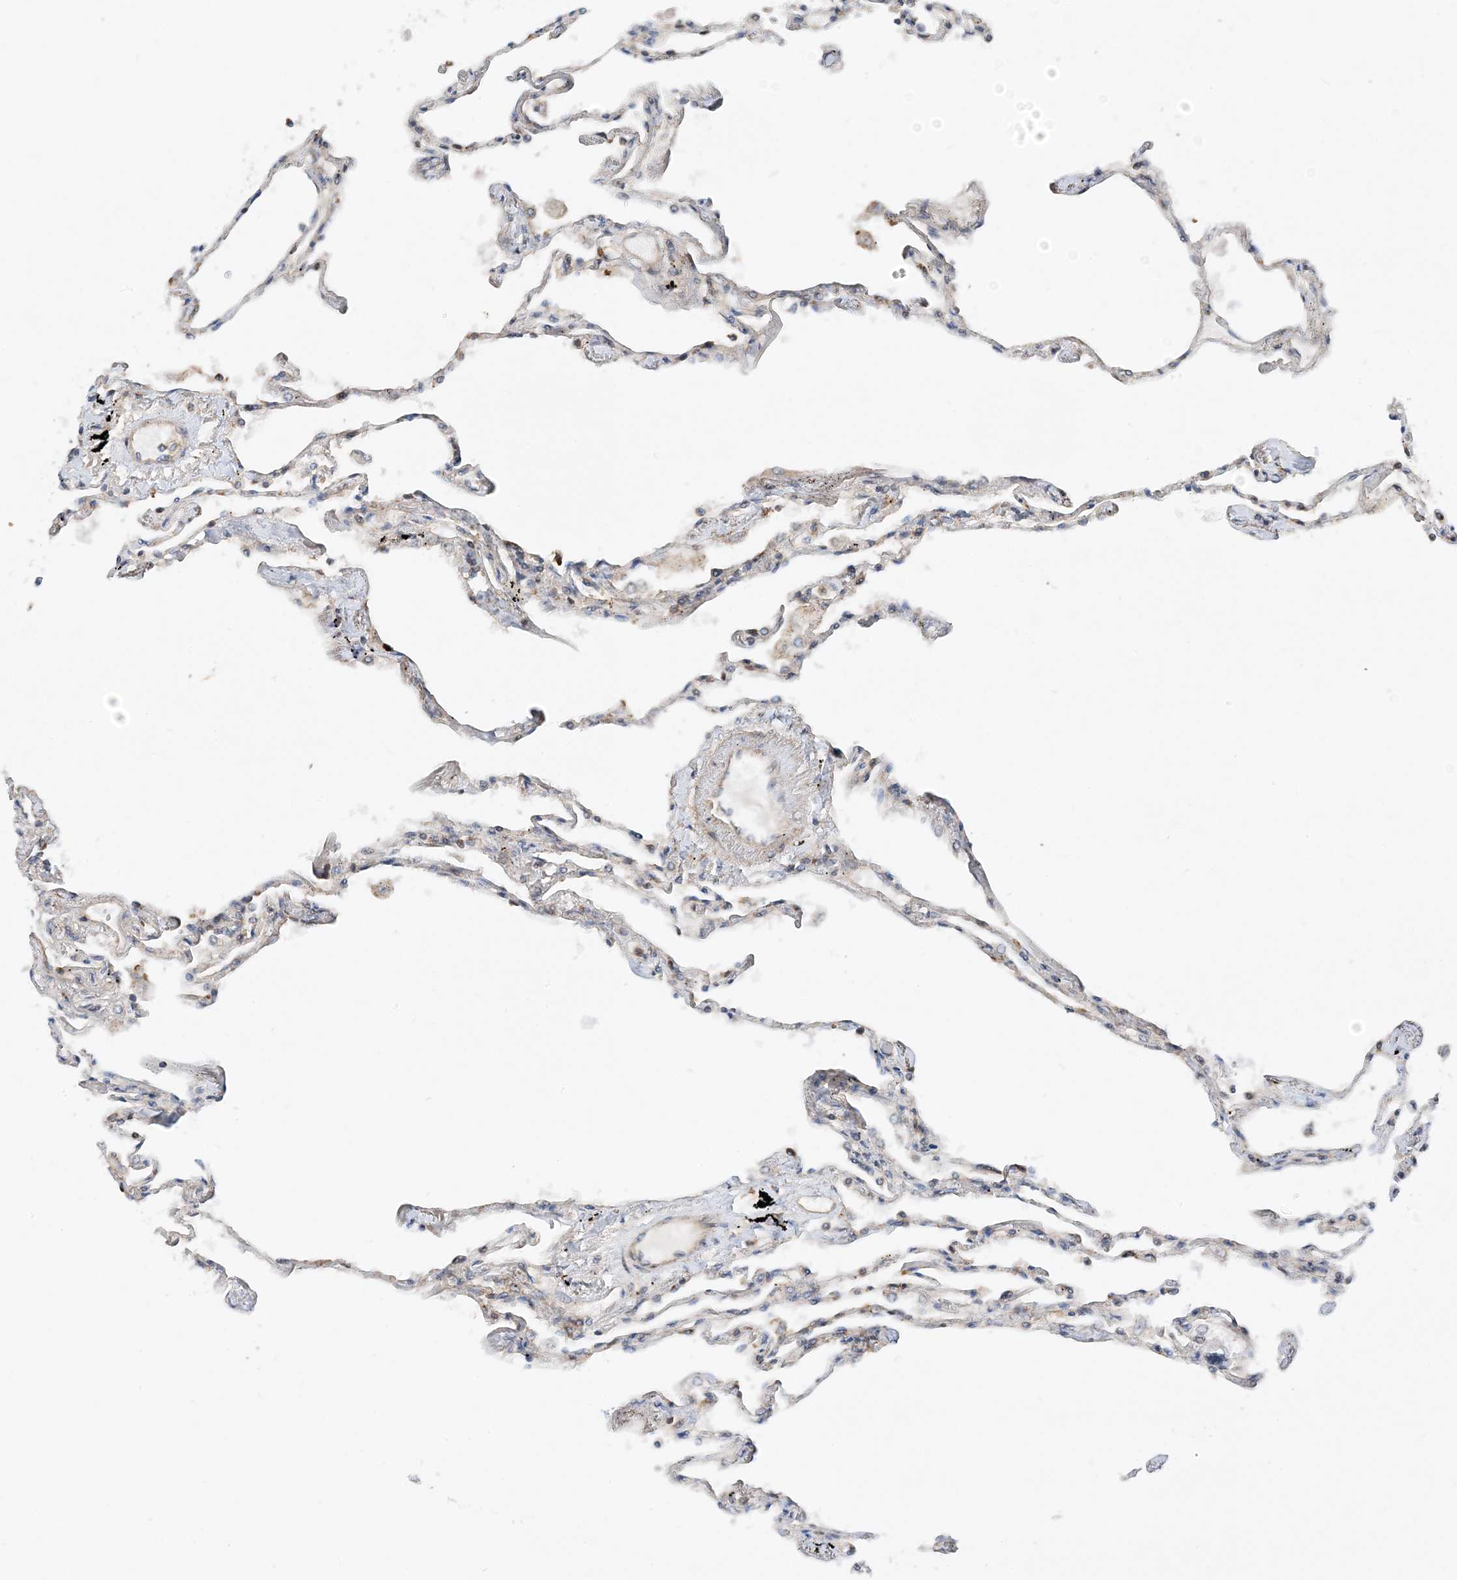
{"staining": {"intensity": "moderate", "quantity": "<25%", "location": "nuclear"}, "tissue": "lung", "cell_type": "Alveolar cells", "image_type": "normal", "snomed": [{"axis": "morphology", "description": "Normal tissue, NOS"}, {"axis": "topography", "description": "Lung"}], "caption": "Unremarkable lung exhibits moderate nuclear expression in approximately <25% of alveolar cells, visualized by immunohistochemistry.", "gene": "TATDN3", "patient": {"sex": "female", "age": 67}}